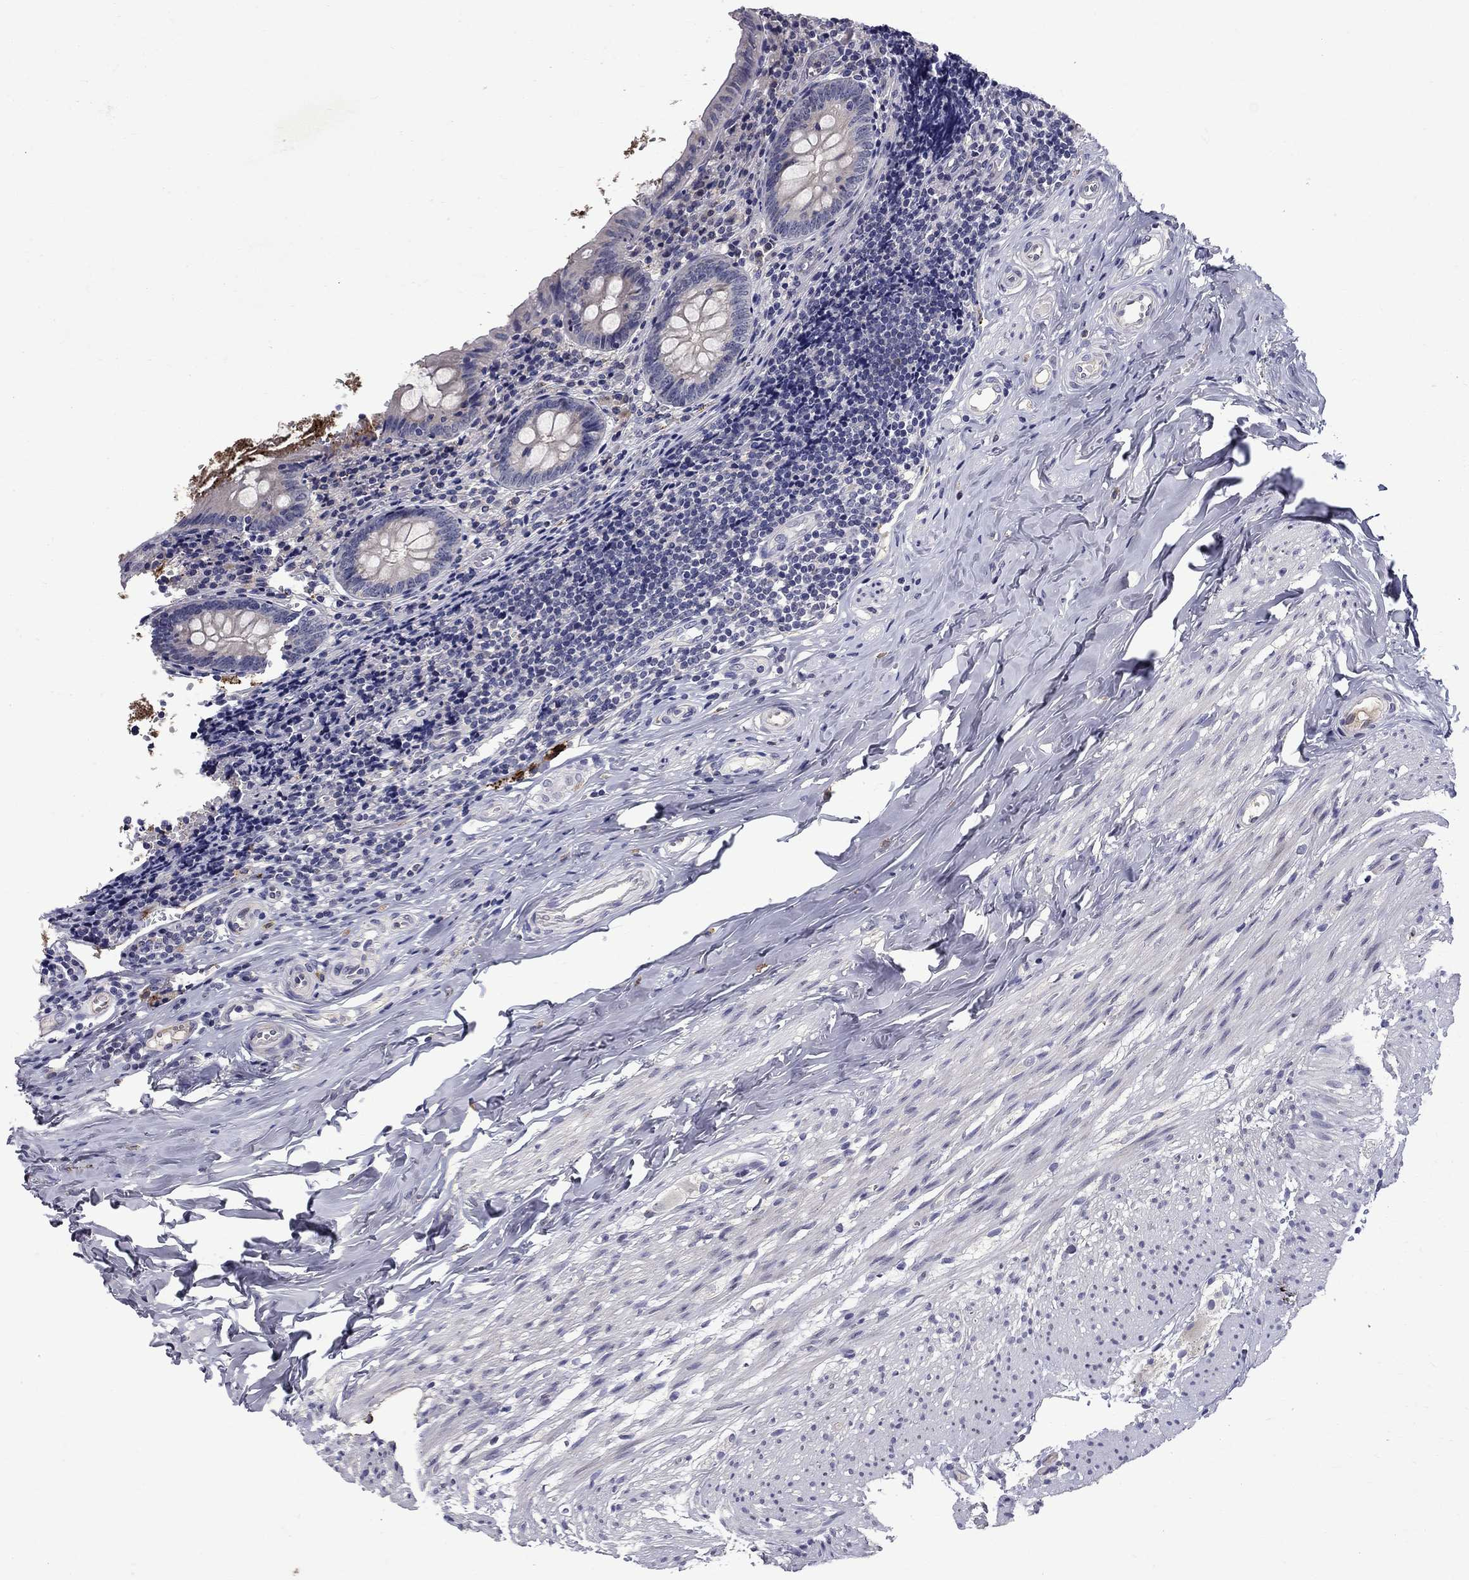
{"staining": {"intensity": "negative", "quantity": "none", "location": "none"}, "tissue": "appendix", "cell_type": "Glandular cells", "image_type": "normal", "snomed": [{"axis": "morphology", "description": "Normal tissue, NOS"}, {"axis": "topography", "description": "Appendix"}], "caption": "High power microscopy image of an immunohistochemistry (IHC) micrograph of normal appendix, revealing no significant expression in glandular cells.", "gene": "STAB2", "patient": {"sex": "female", "age": 23}}